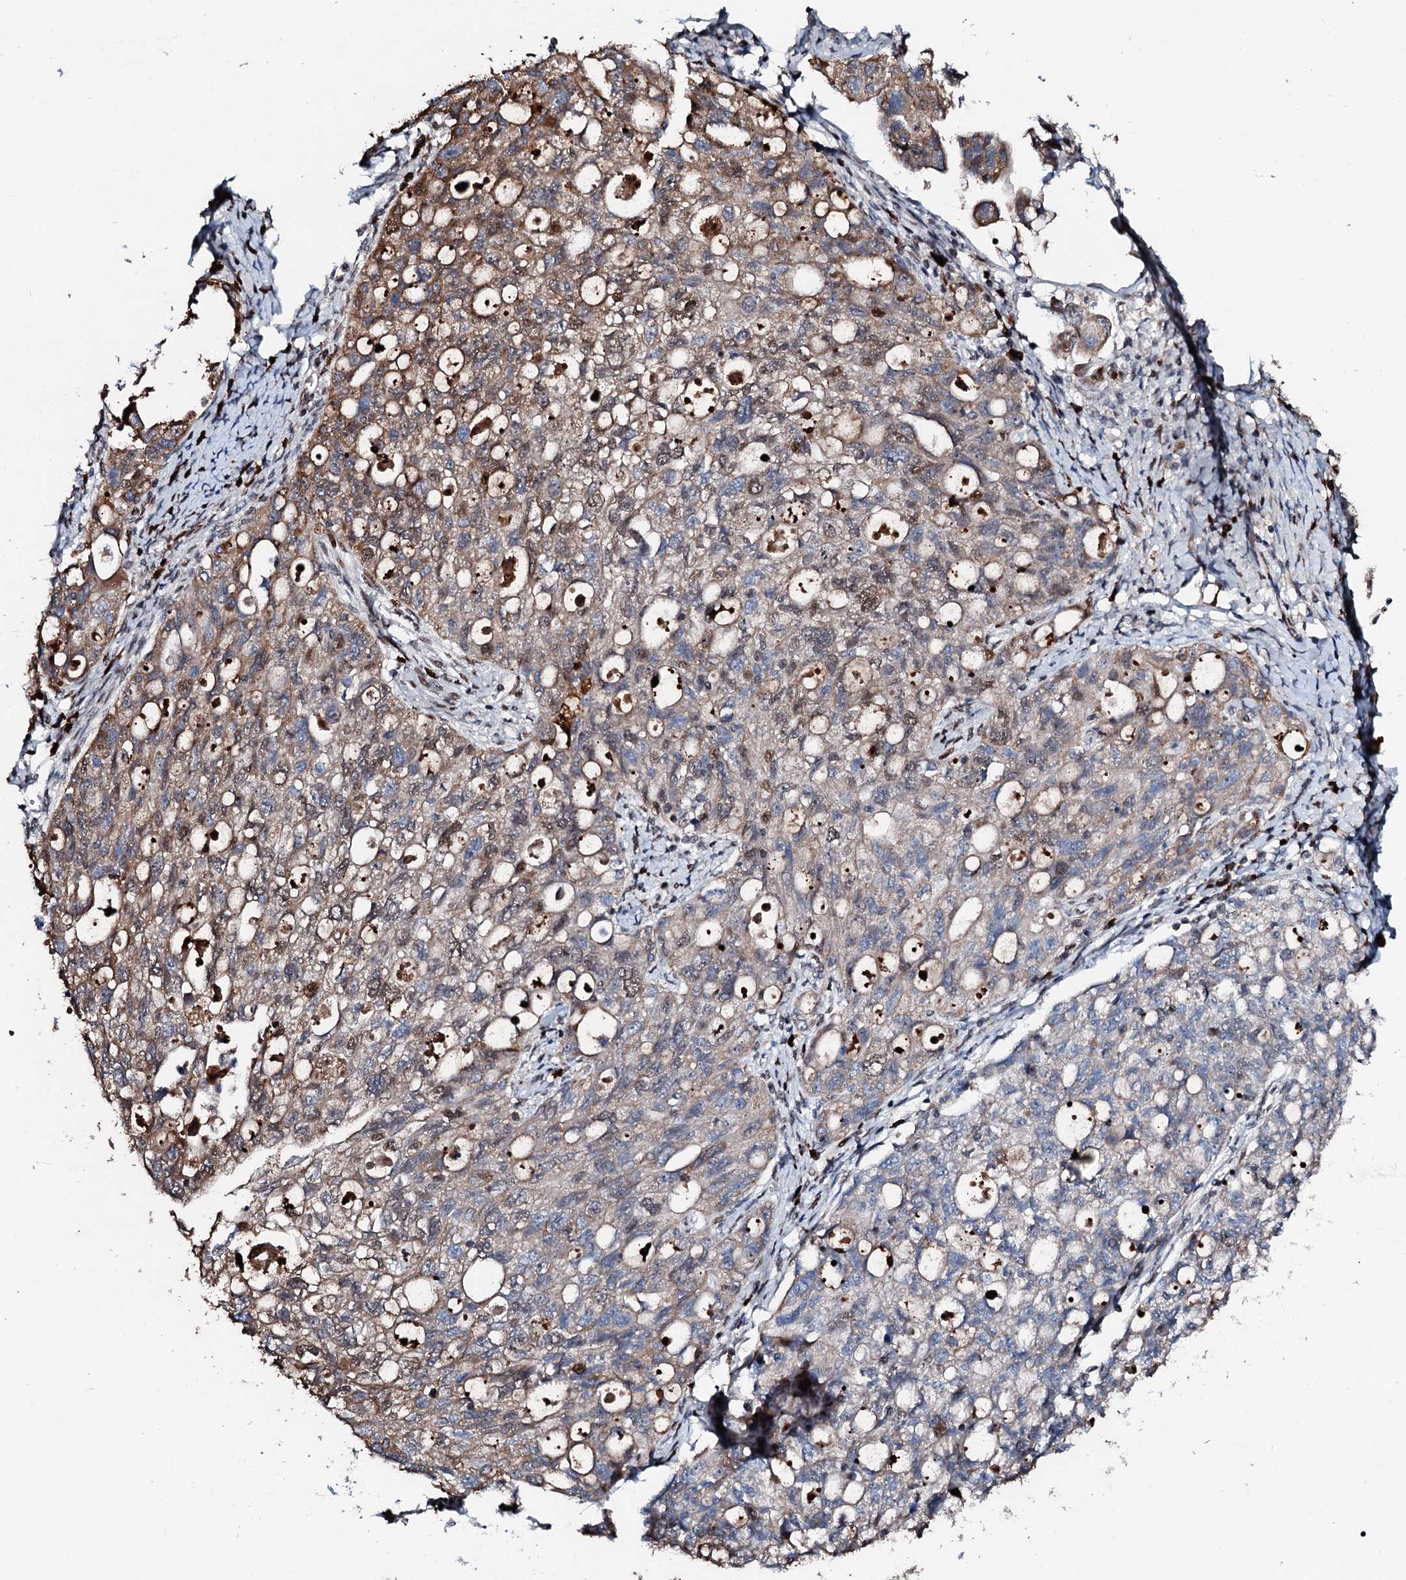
{"staining": {"intensity": "moderate", "quantity": "25%-75%", "location": "cytoplasmic/membranous,nuclear"}, "tissue": "ovarian cancer", "cell_type": "Tumor cells", "image_type": "cancer", "snomed": [{"axis": "morphology", "description": "Carcinoma, NOS"}, {"axis": "morphology", "description": "Cystadenocarcinoma, serous, NOS"}, {"axis": "topography", "description": "Ovary"}], "caption": "Tumor cells demonstrate moderate cytoplasmic/membranous and nuclear staining in about 25%-75% of cells in serous cystadenocarcinoma (ovarian). (DAB (3,3'-diaminobenzidine) IHC with brightfield microscopy, high magnification).", "gene": "KIF18A", "patient": {"sex": "female", "age": 69}}